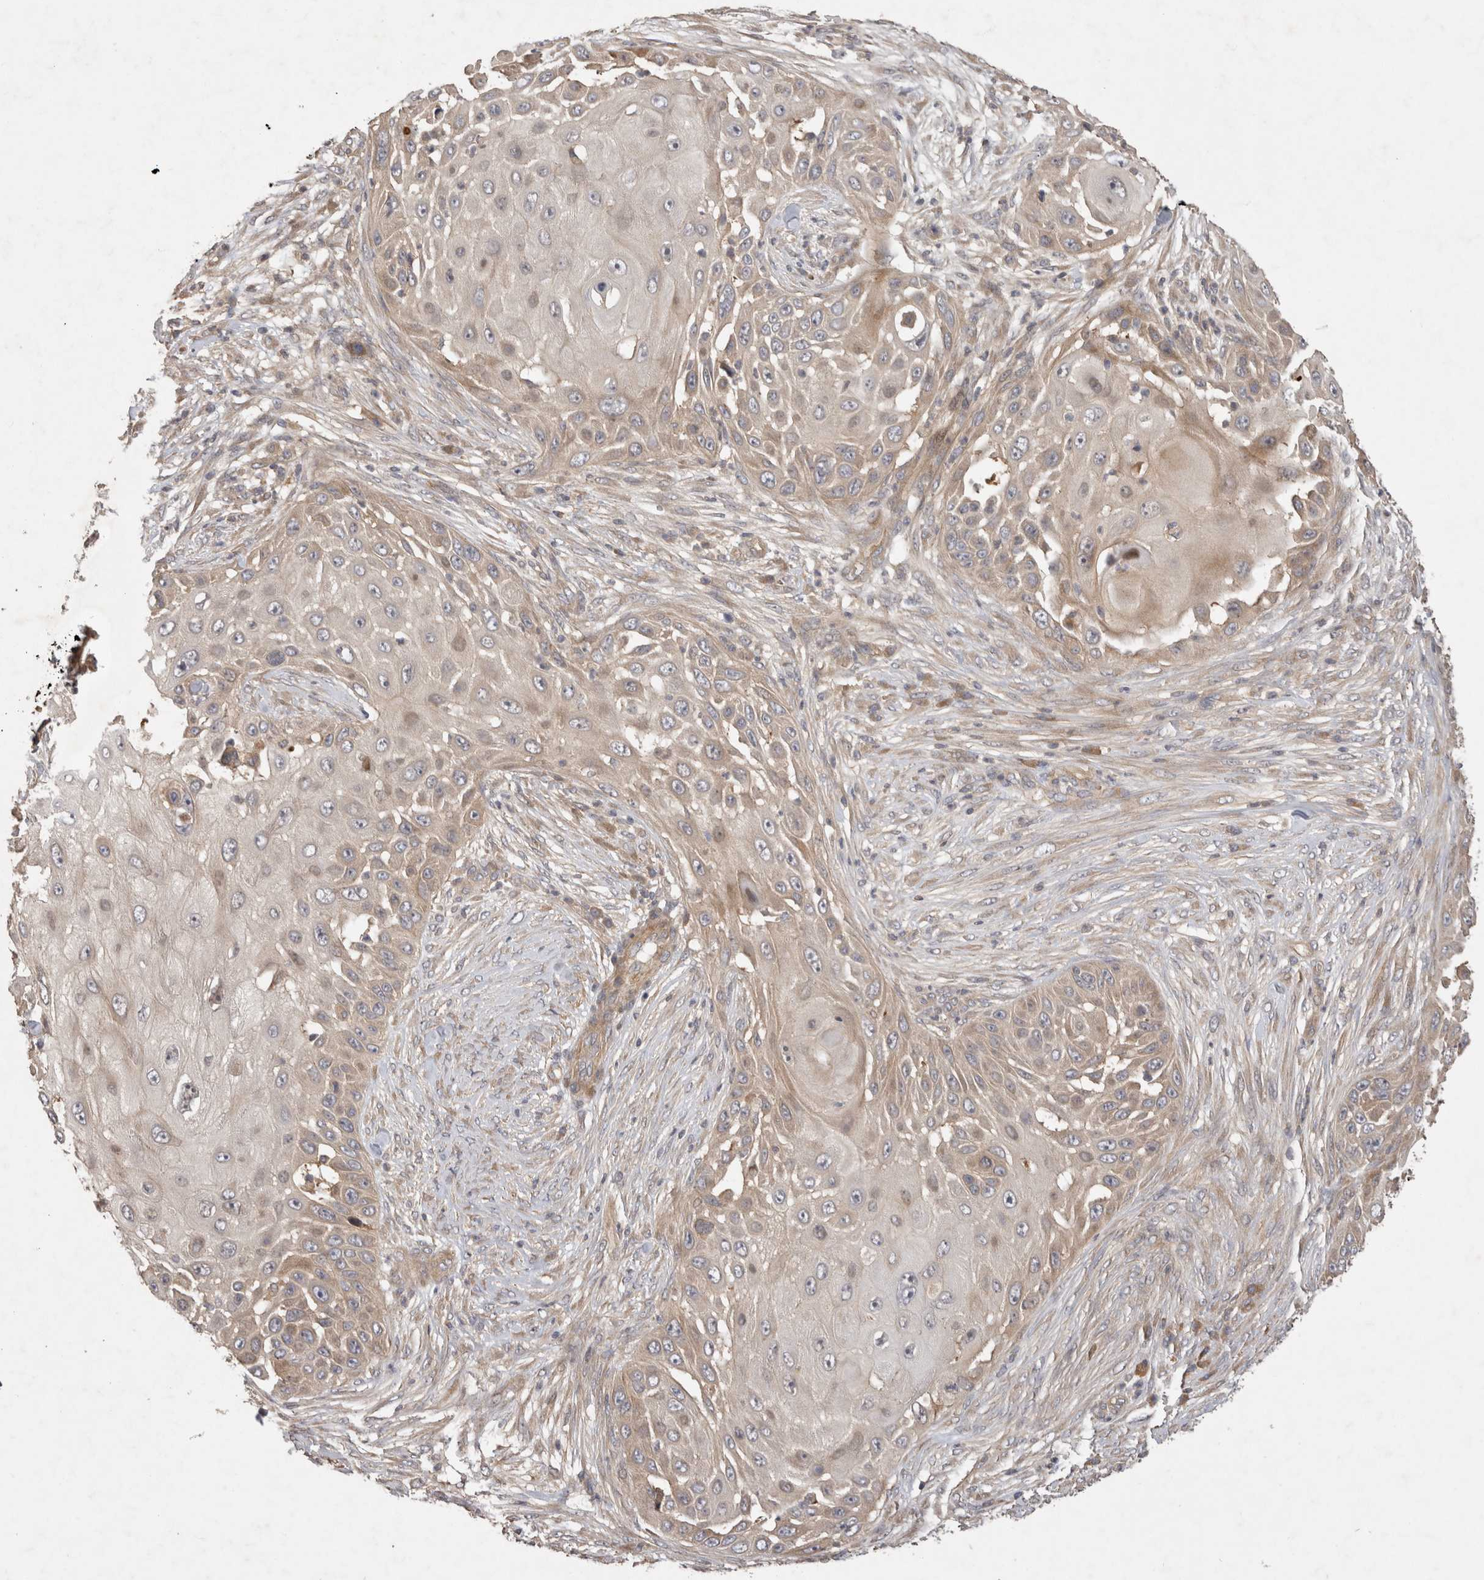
{"staining": {"intensity": "negative", "quantity": "none", "location": "none"}, "tissue": "skin cancer", "cell_type": "Tumor cells", "image_type": "cancer", "snomed": [{"axis": "morphology", "description": "Squamous cell carcinoma, NOS"}, {"axis": "topography", "description": "Skin"}], "caption": "This is an immunohistochemistry image of human skin cancer (squamous cell carcinoma). There is no expression in tumor cells.", "gene": "PPP1R42", "patient": {"sex": "female", "age": 44}}